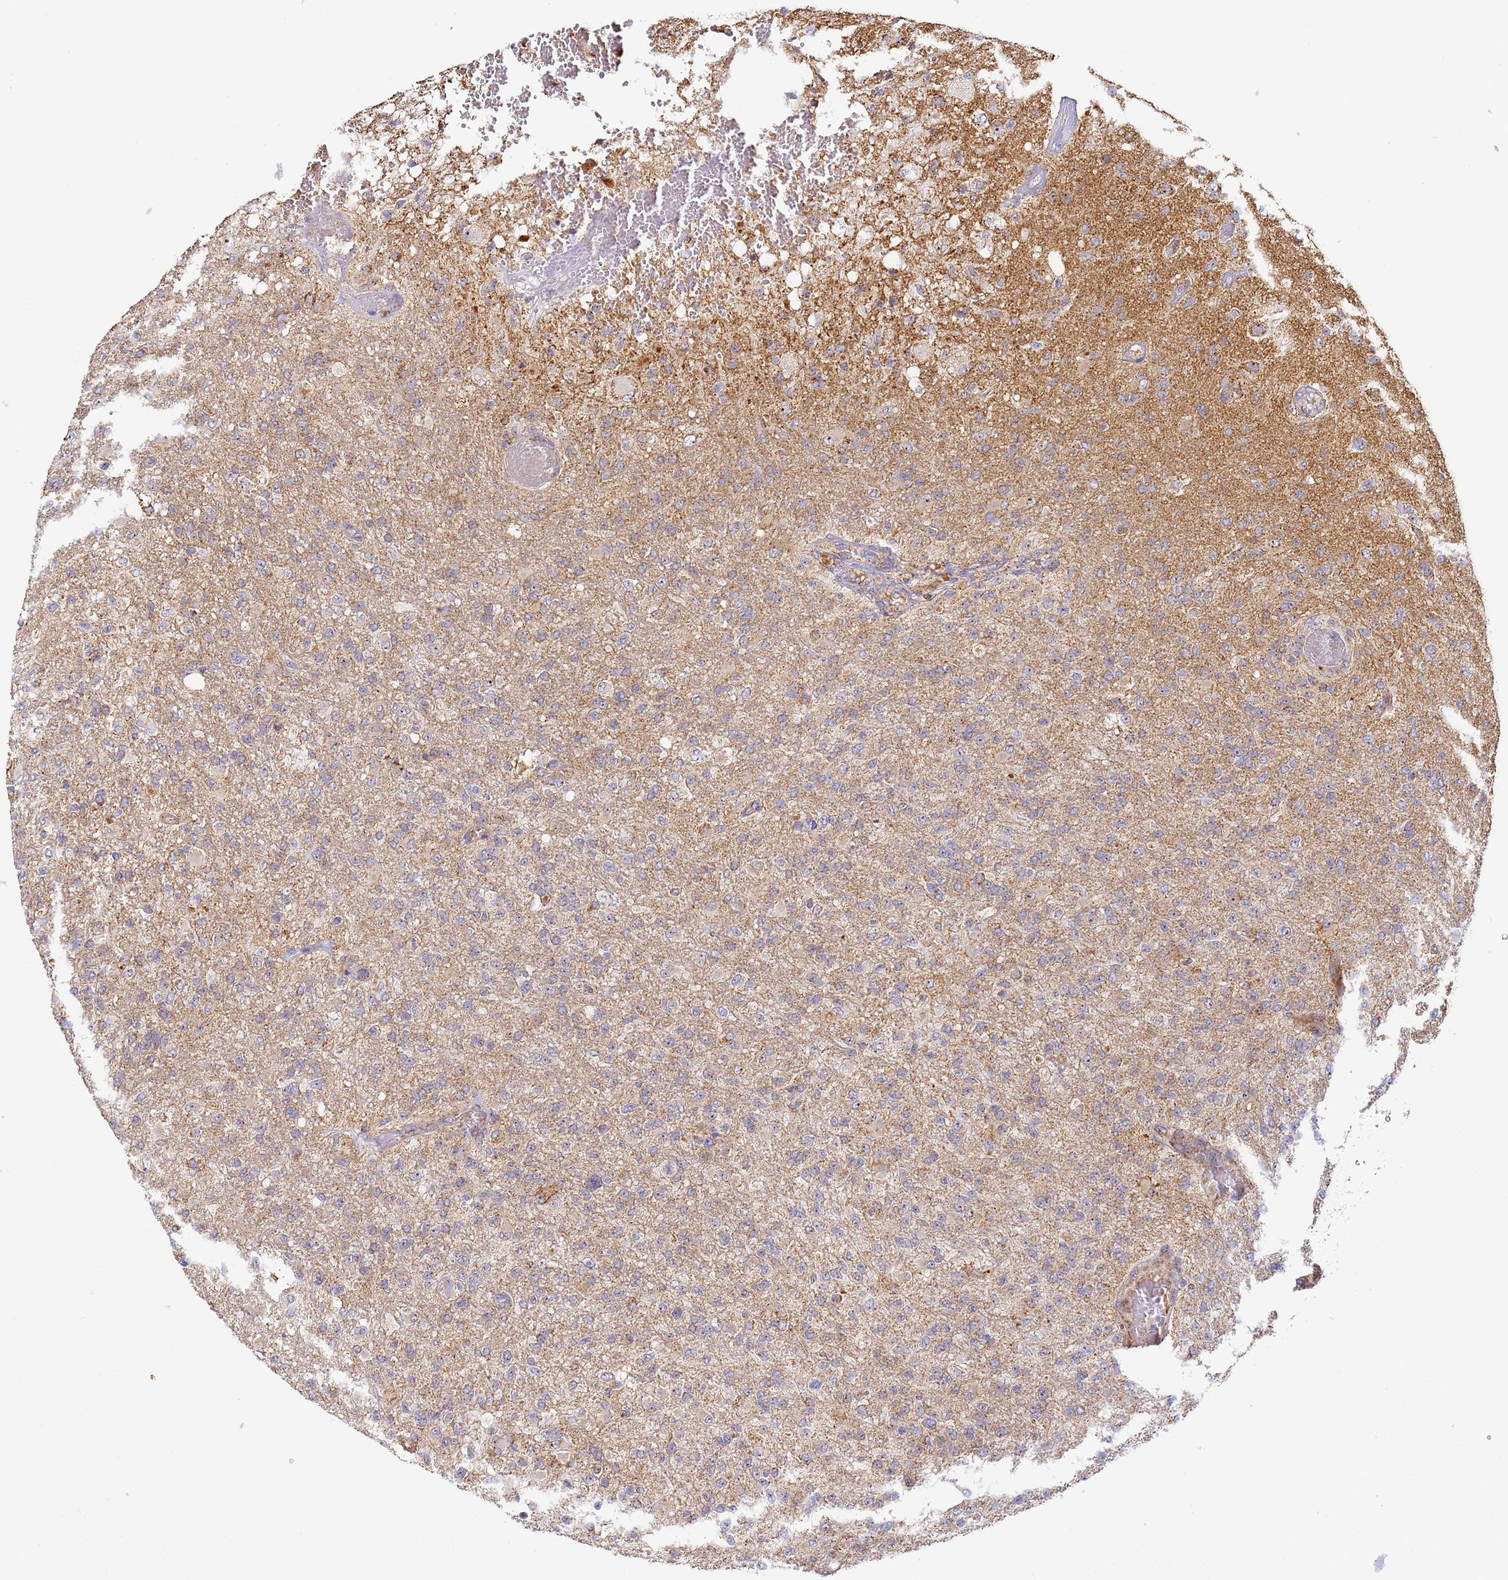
{"staining": {"intensity": "negative", "quantity": "none", "location": "none"}, "tissue": "glioma", "cell_type": "Tumor cells", "image_type": "cancer", "snomed": [{"axis": "morphology", "description": "Glioma, malignant, High grade"}, {"axis": "topography", "description": "Brain"}], "caption": "High power microscopy histopathology image of an immunohistochemistry histopathology image of high-grade glioma (malignant), revealing no significant staining in tumor cells.", "gene": "FRG2C", "patient": {"sex": "female", "age": 74}}